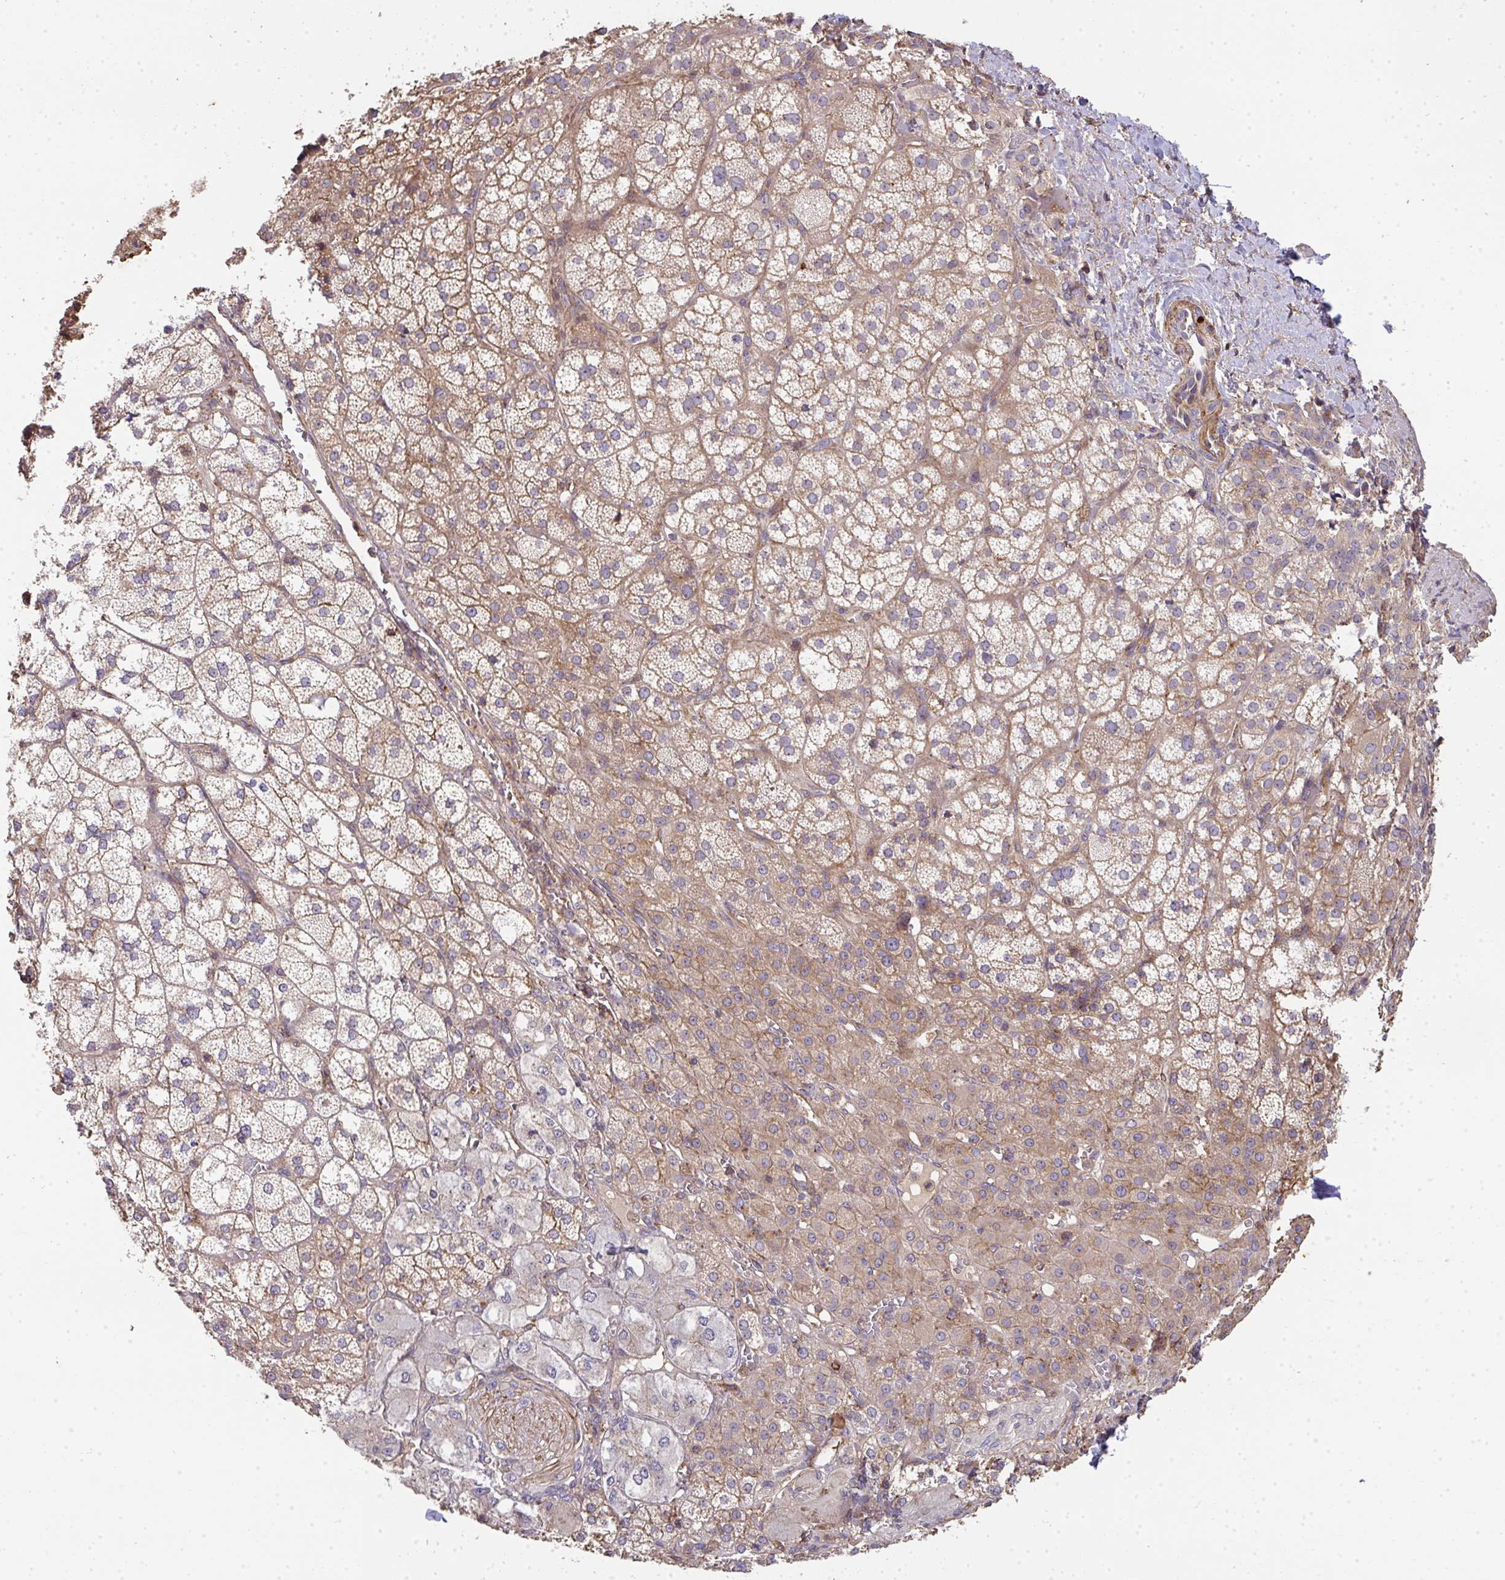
{"staining": {"intensity": "moderate", "quantity": ">75%", "location": "cytoplasmic/membranous"}, "tissue": "adrenal gland", "cell_type": "Glandular cells", "image_type": "normal", "snomed": [{"axis": "morphology", "description": "Normal tissue, NOS"}, {"axis": "topography", "description": "Adrenal gland"}], "caption": "This micrograph displays immunohistochemistry staining of normal human adrenal gland, with medium moderate cytoplasmic/membranous staining in approximately >75% of glandular cells.", "gene": "TNMD", "patient": {"sex": "female", "age": 60}}